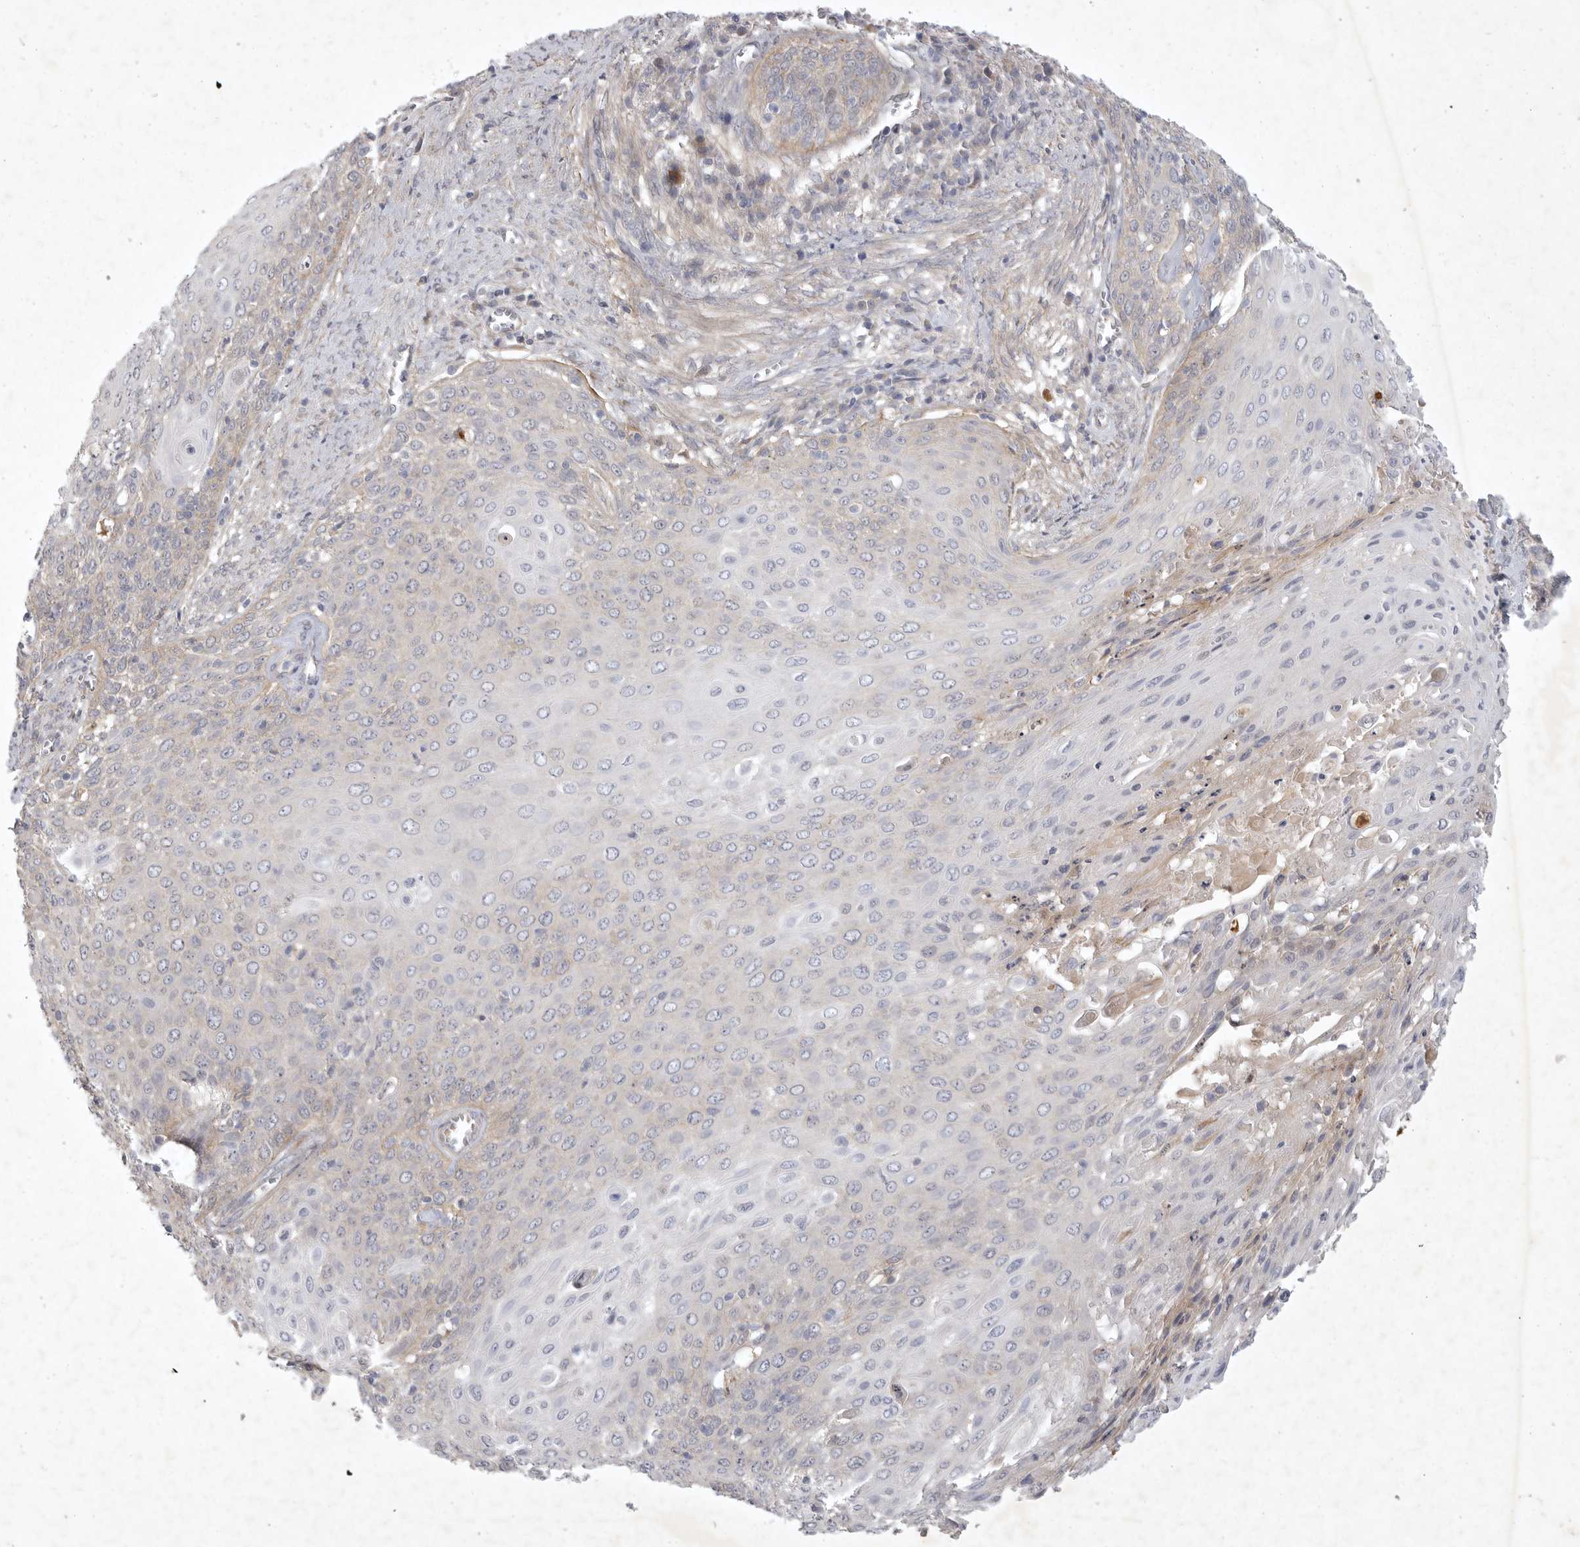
{"staining": {"intensity": "negative", "quantity": "none", "location": "none"}, "tissue": "cervical cancer", "cell_type": "Tumor cells", "image_type": "cancer", "snomed": [{"axis": "morphology", "description": "Squamous cell carcinoma, NOS"}, {"axis": "topography", "description": "Cervix"}], "caption": "Cervical cancer stained for a protein using IHC exhibits no expression tumor cells.", "gene": "BZW2", "patient": {"sex": "female", "age": 39}}